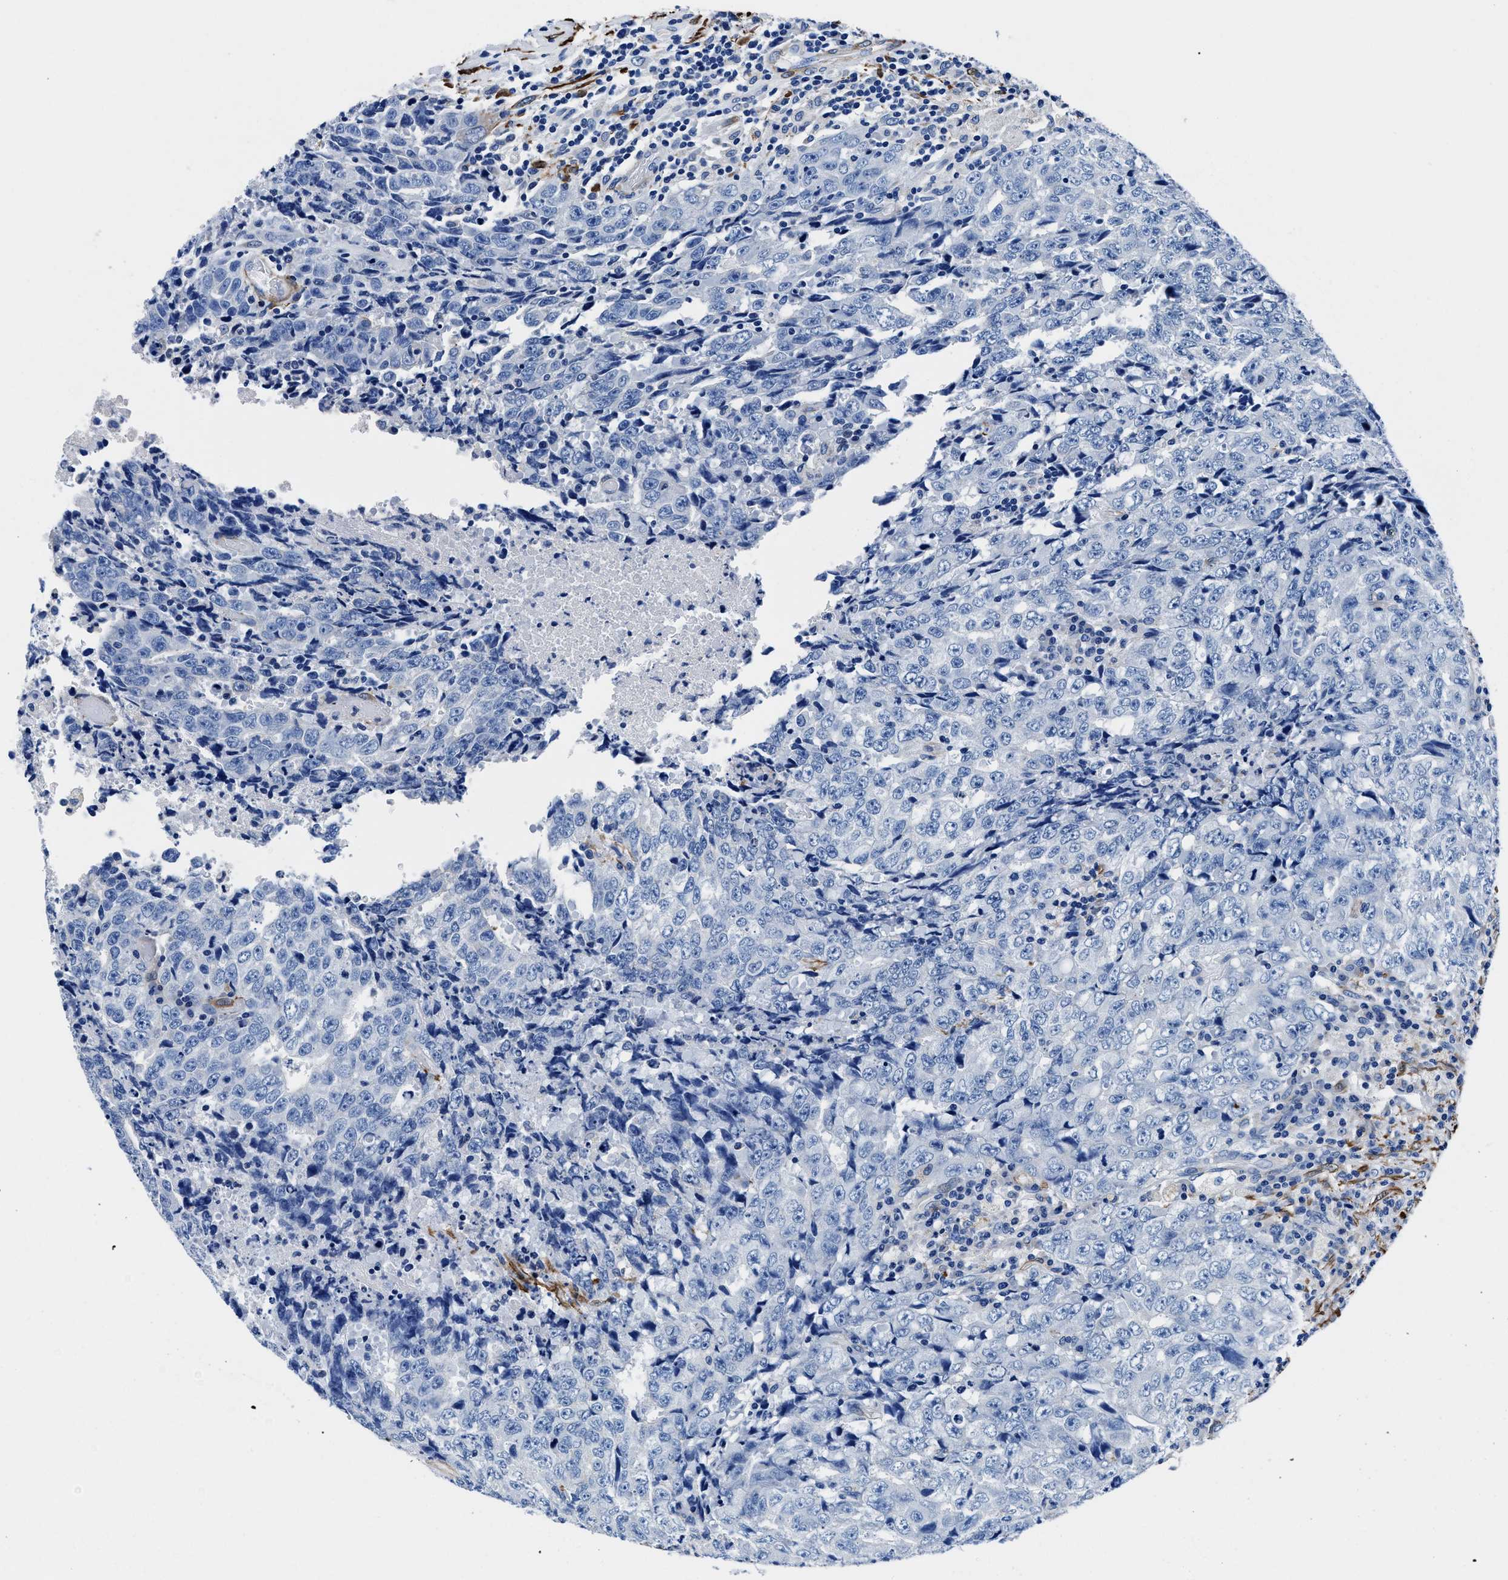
{"staining": {"intensity": "negative", "quantity": "none", "location": "none"}, "tissue": "testis cancer", "cell_type": "Tumor cells", "image_type": "cancer", "snomed": [{"axis": "morphology", "description": "Necrosis, NOS"}, {"axis": "morphology", "description": "Carcinoma, Embryonal, NOS"}, {"axis": "topography", "description": "Testis"}], "caption": "Immunohistochemistry image of human testis cancer (embryonal carcinoma) stained for a protein (brown), which exhibits no staining in tumor cells.", "gene": "TEX261", "patient": {"sex": "male", "age": 19}}